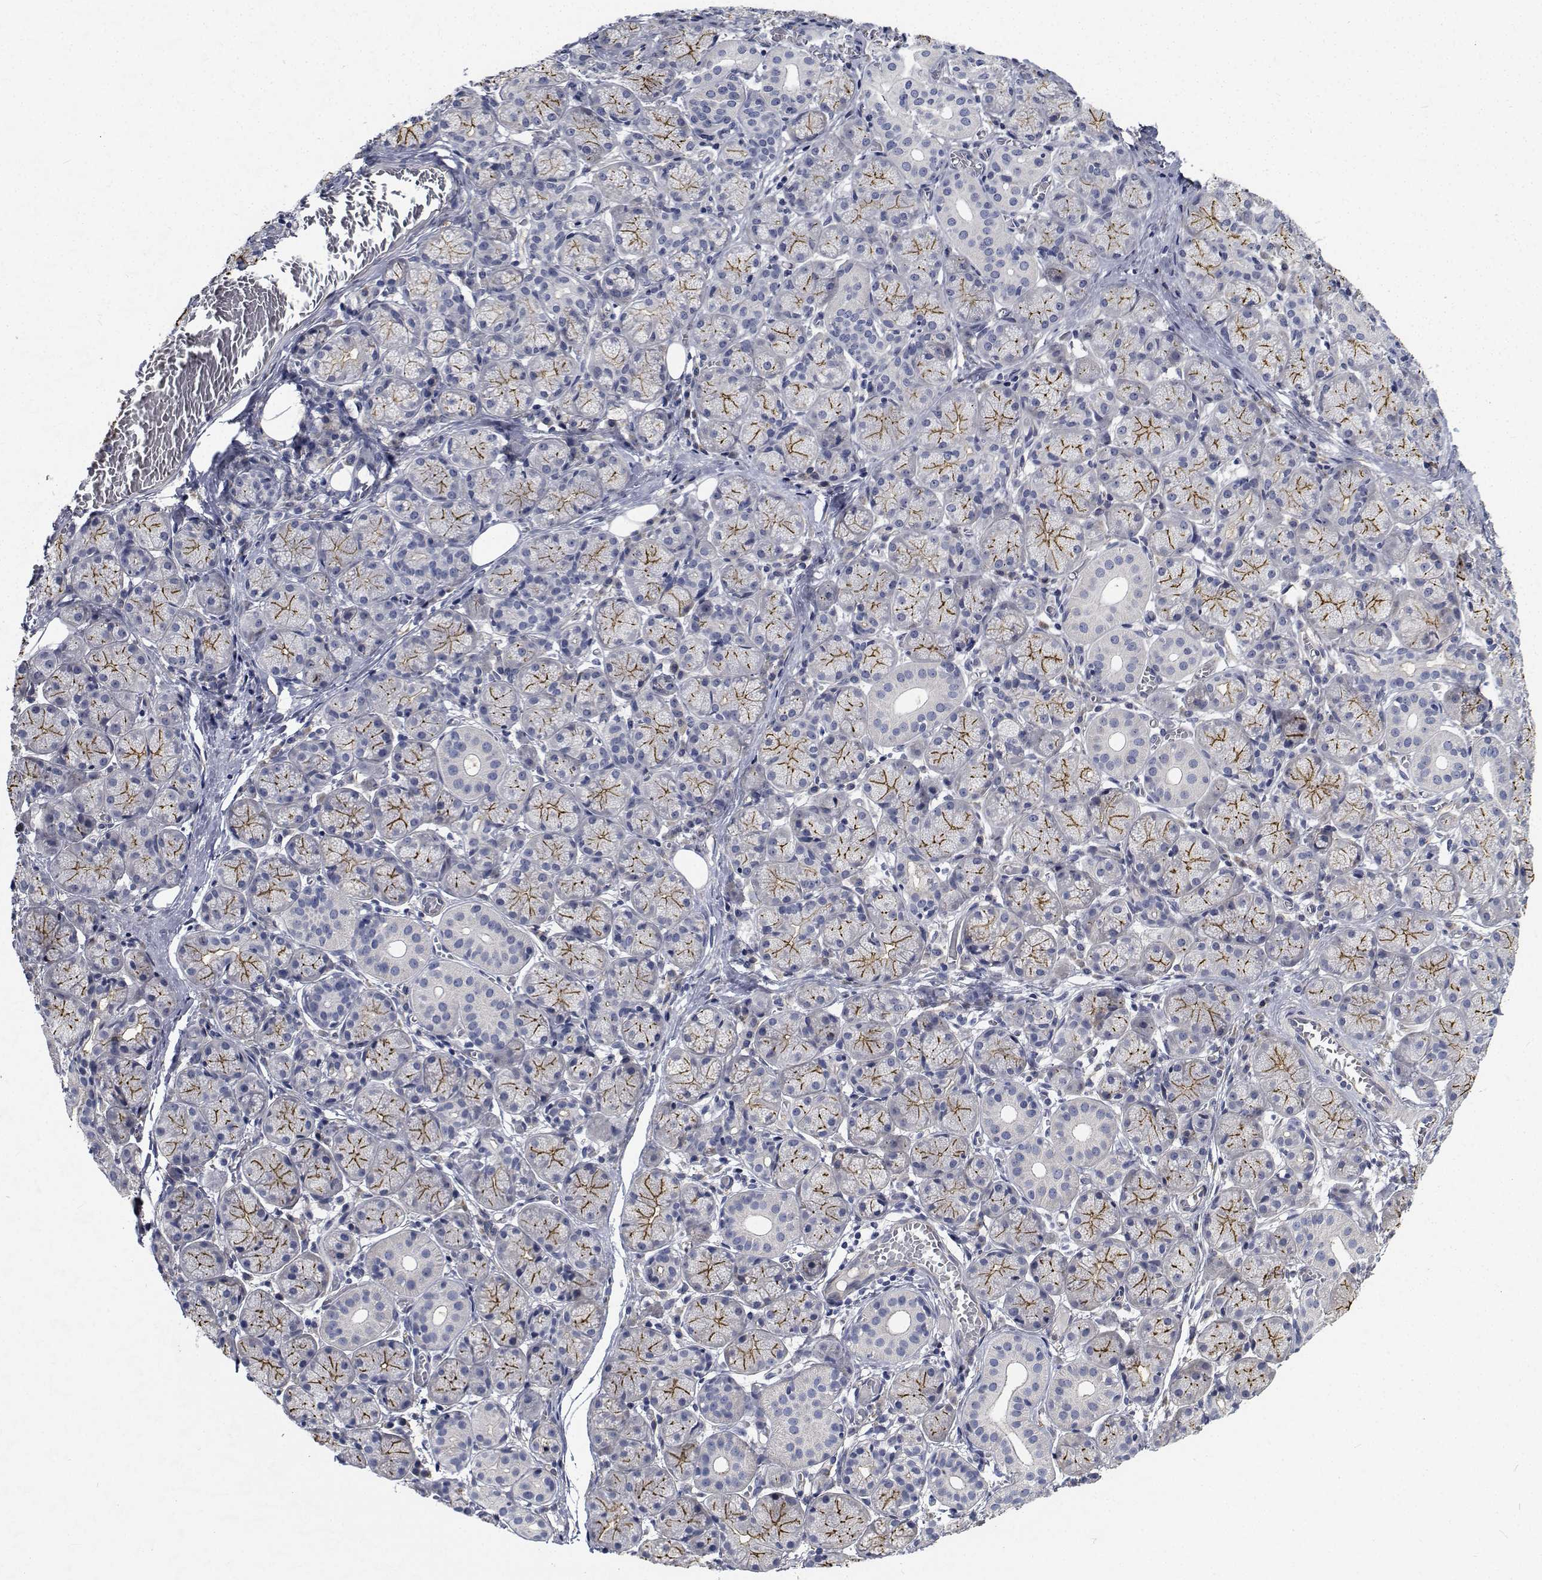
{"staining": {"intensity": "moderate", "quantity": "25%-75%", "location": "cytoplasmic/membranous"}, "tissue": "salivary gland", "cell_type": "Glandular cells", "image_type": "normal", "snomed": [{"axis": "morphology", "description": "Normal tissue, NOS"}, {"axis": "topography", "description": "Salivary gland"}, {"axis": "topography", "description": "Peripheral nerve tissue"}], "caption": "Protein positivity by immunohistochemistry shows moderate cytoplasmic/membranous expression in approximately 25%-75% of glandular cells in unremarkable salivary gland. The protein of interest is stained brown, and the nuclei are stained in blue (DAB IHC with brightfield microscopy, high magnification).", "gene": "TTBK1", "patient": {"sex": "female", "age": 24}}